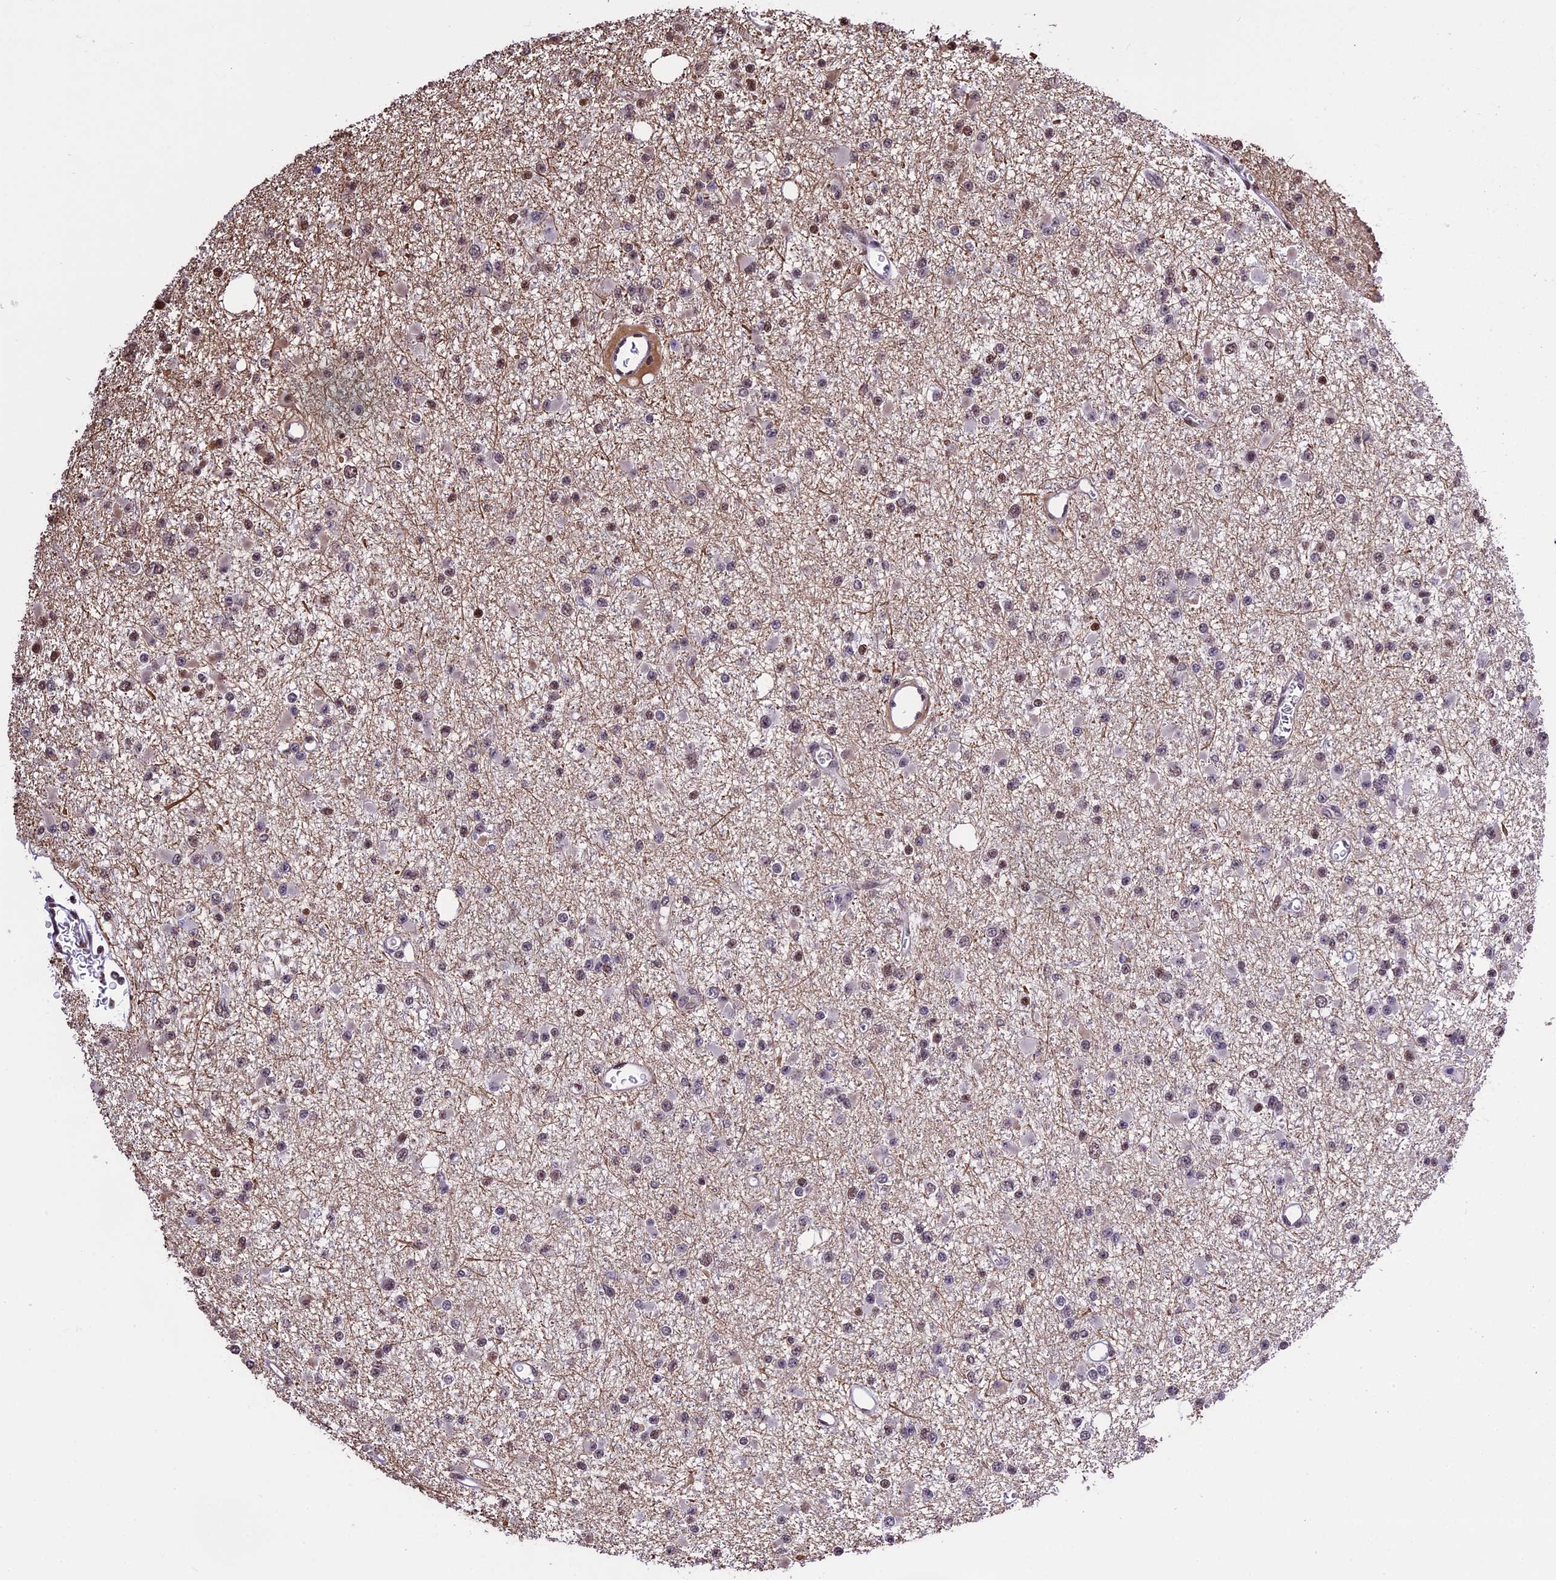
{"staining": {"intensity": "weak", "quantity": "25%-75%", "location": "nuclear"}, "tissue": "glioma", "cell_type": "Tumor cells", "image_type": "cancer", "snomed": [{"axis": "morphology", "description": "Glioma, malignant, Low grade"}, {"axis": "topography", "description": "Brain"}], "caption": "Protein staining shows weak nuclear positivity in about 25%-75% of tumor cells in glioma.", "gene": "POLR3E", "patient": {"sex": "female", "age": 22}}